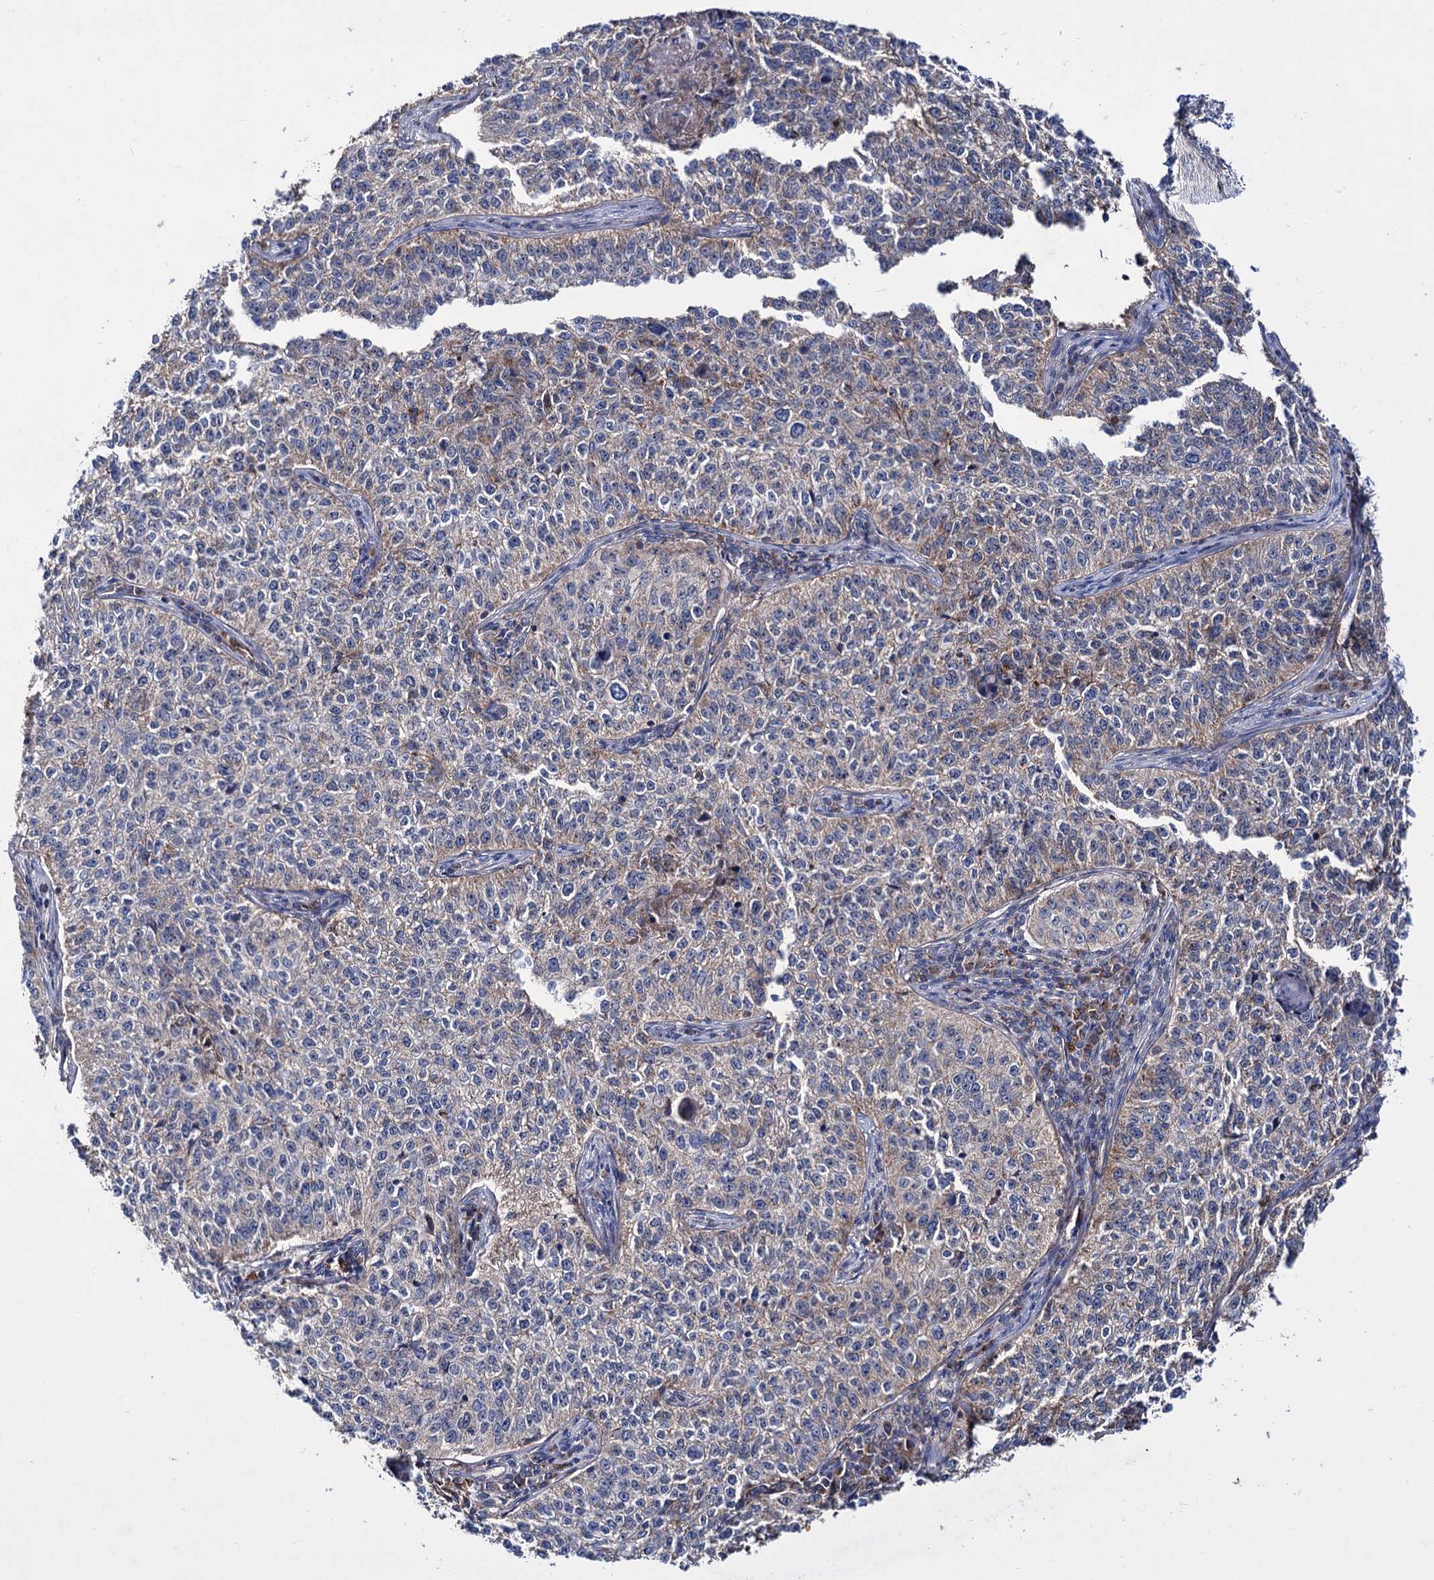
{"staining": {"intensity": "weak", "quantity": "25%-75%", "location": "cytoplasmic/membranous"}, "tissue": "cervical cancer", "cell_type": "Tumor cells", "image_type": "cancer", "snomed": [{"axis": "morphology", "description": "Squamous cell carcinoma, NOS"}, {"axis": "topography", "description": "Cervix"}], "caption": "There is low levels of weak cytoplasmic/membranous positivity in tumor cells of cervical cancer, as demonstrated by immunohistochemical staining (brown color).", "gene": "CLPB", "patient": {"sex": "female", "age": 35}}